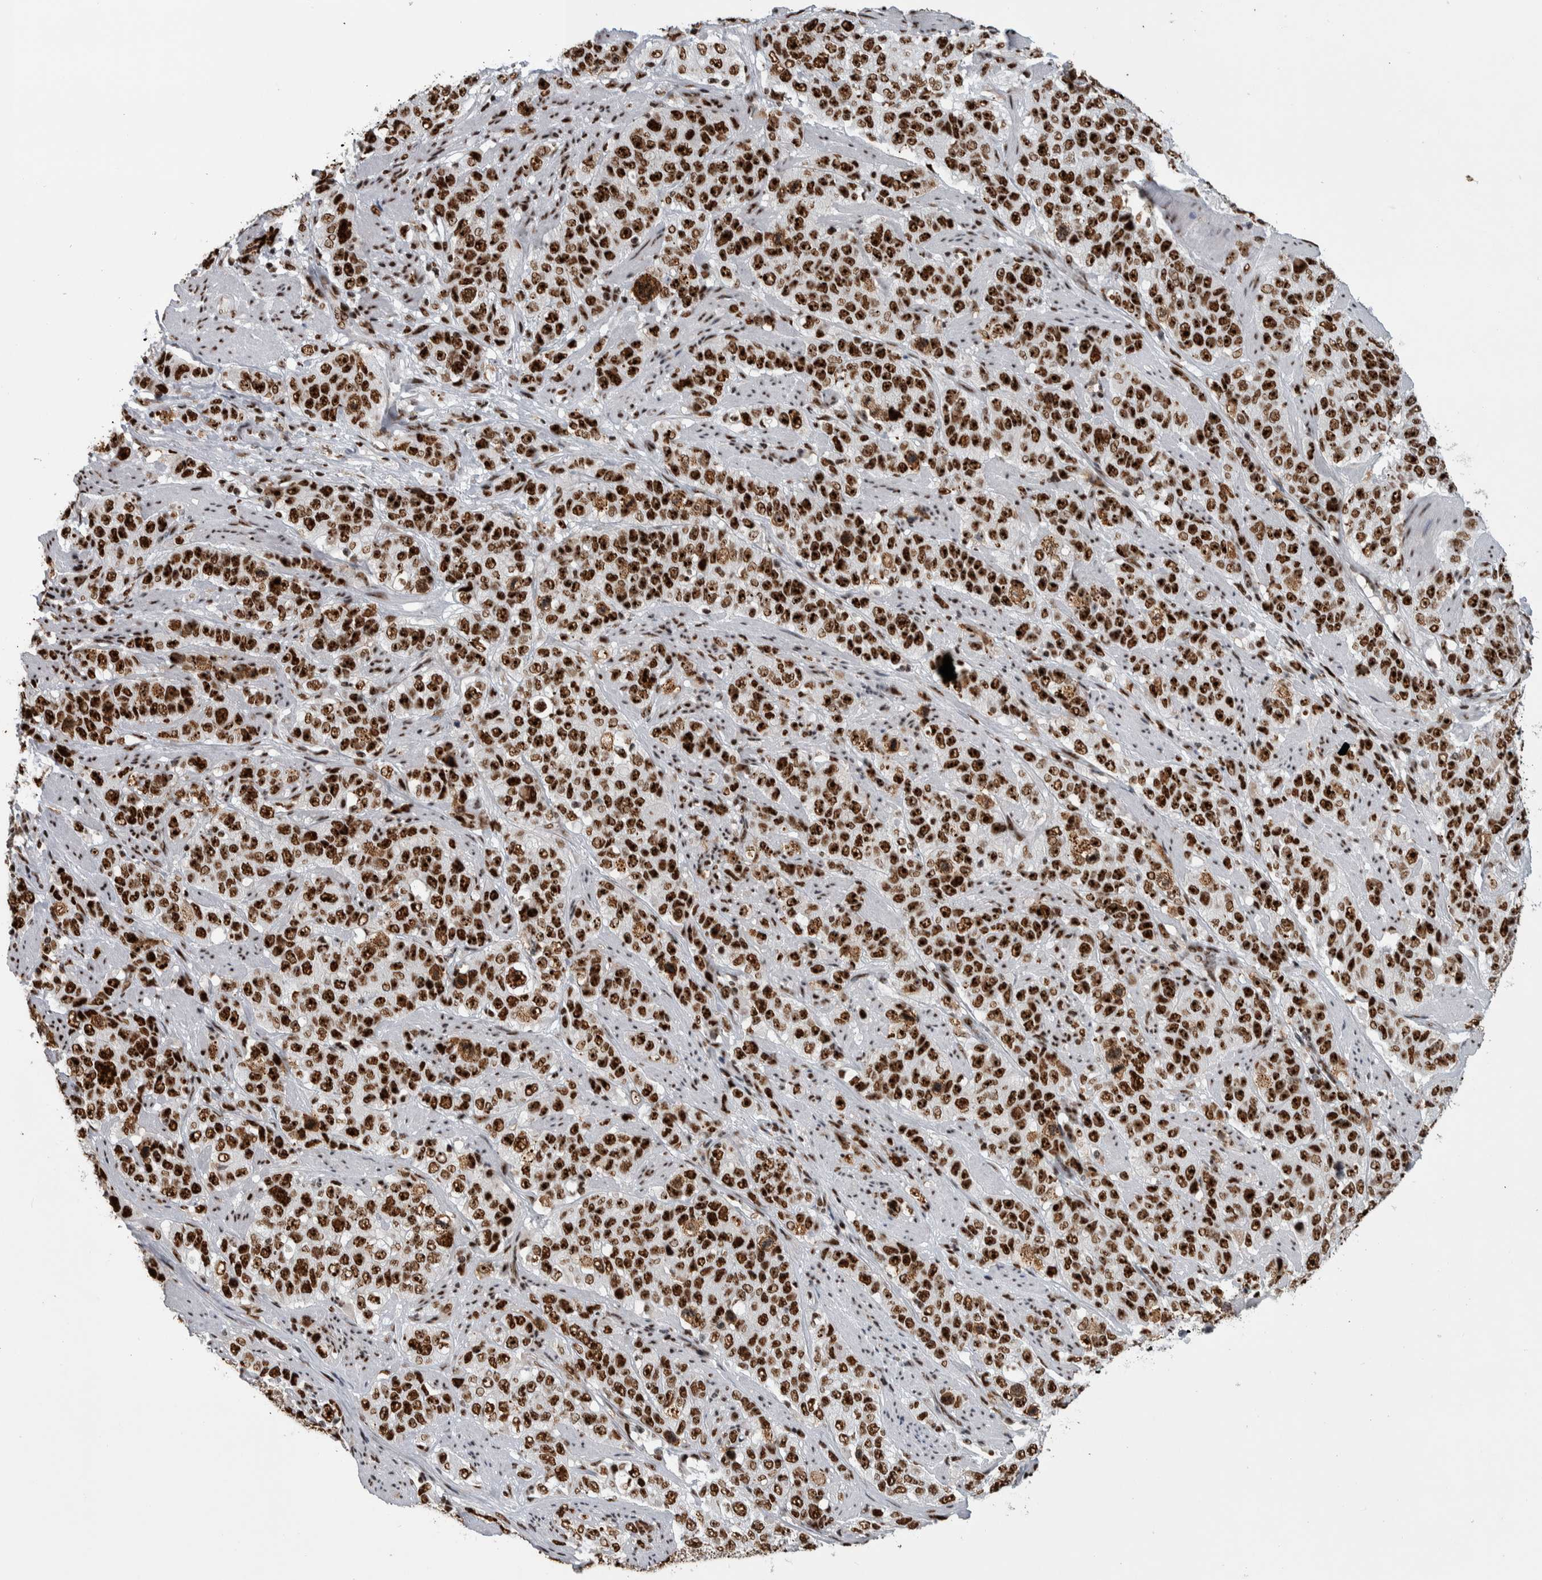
{"staining": {"intensity": "strong", "quantity": ">75%", "location": "nuclear"}, "tissue": "stomach cancer", "cell_type": "Tumor cells", "image_type": "cancer", "snomed": [{"axis": "morphology", "description": "Adenocarcinoma, NOS"}, {"axis": "topography", "description": "Stomach"}], "caption": "A brown stain shows strong nuclear expression of a protein in adenocarcinoma (stomach) tumor cells.", "gene": "NCL", "patient": {"sex": "male", "age": 48}}